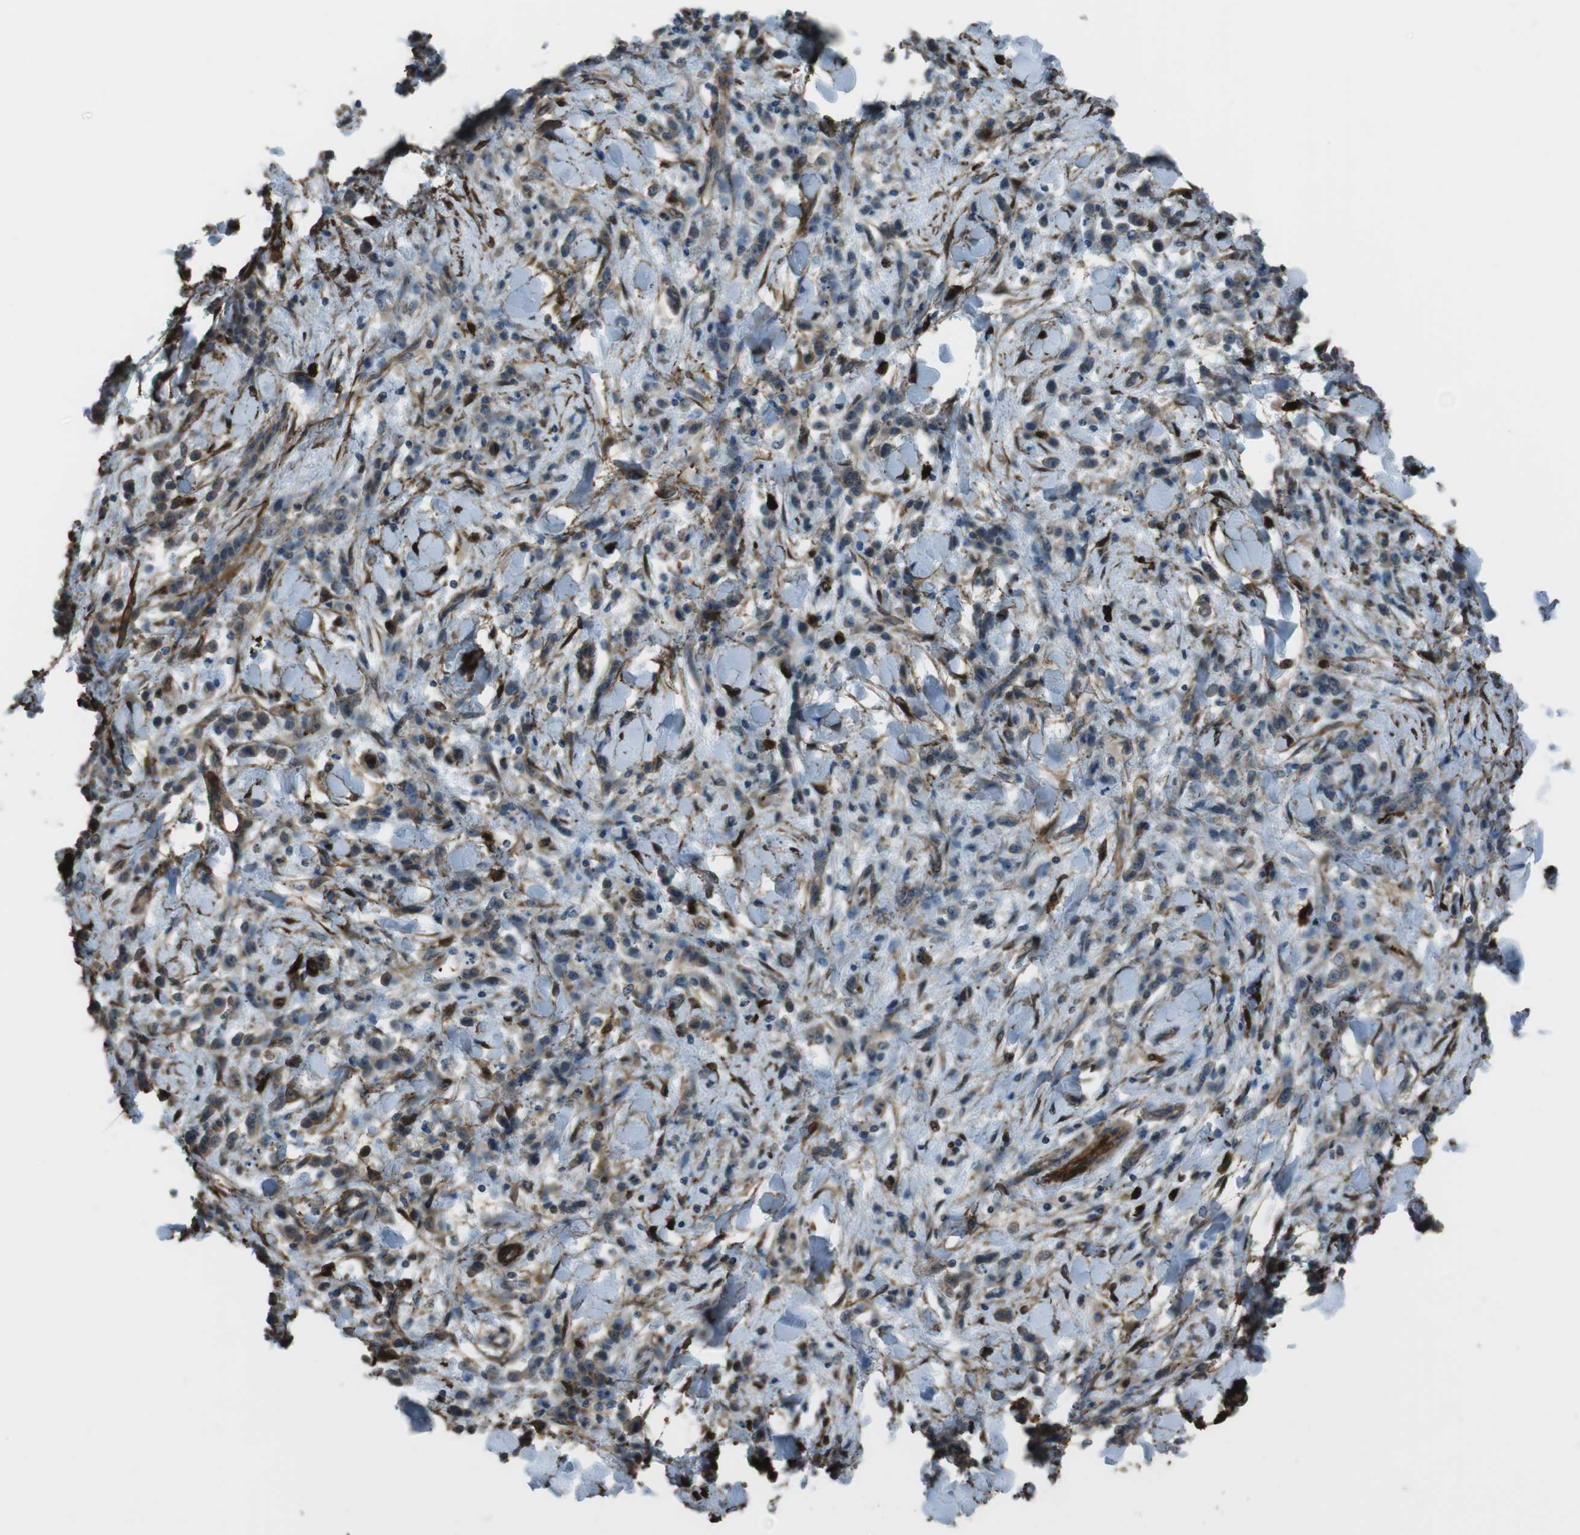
{"staining": {"intensity": "weak", "quantity": ">75%", "location": "cytoplasmic/membranous"}, "tissue": "stomach cancer", "cell_type": "Tumor cells", "image_type": "cancer", "snomed": [{"axis": "morphology", "description": "Normal tissue, NOS"}, {"axis": "morphology", "description": "Adenocarcinoma, NOS"}, {"axis": "topography", "description": "Stomach"}], "caption": "About >75% of tumor cells in human stomach cancer reveal weak cytoplasmic/membranous protein expression as visualized by brown immunohistochemical staining.", "gene": "SFT2D1", "patient": {"sex": "male", "age": 82}}